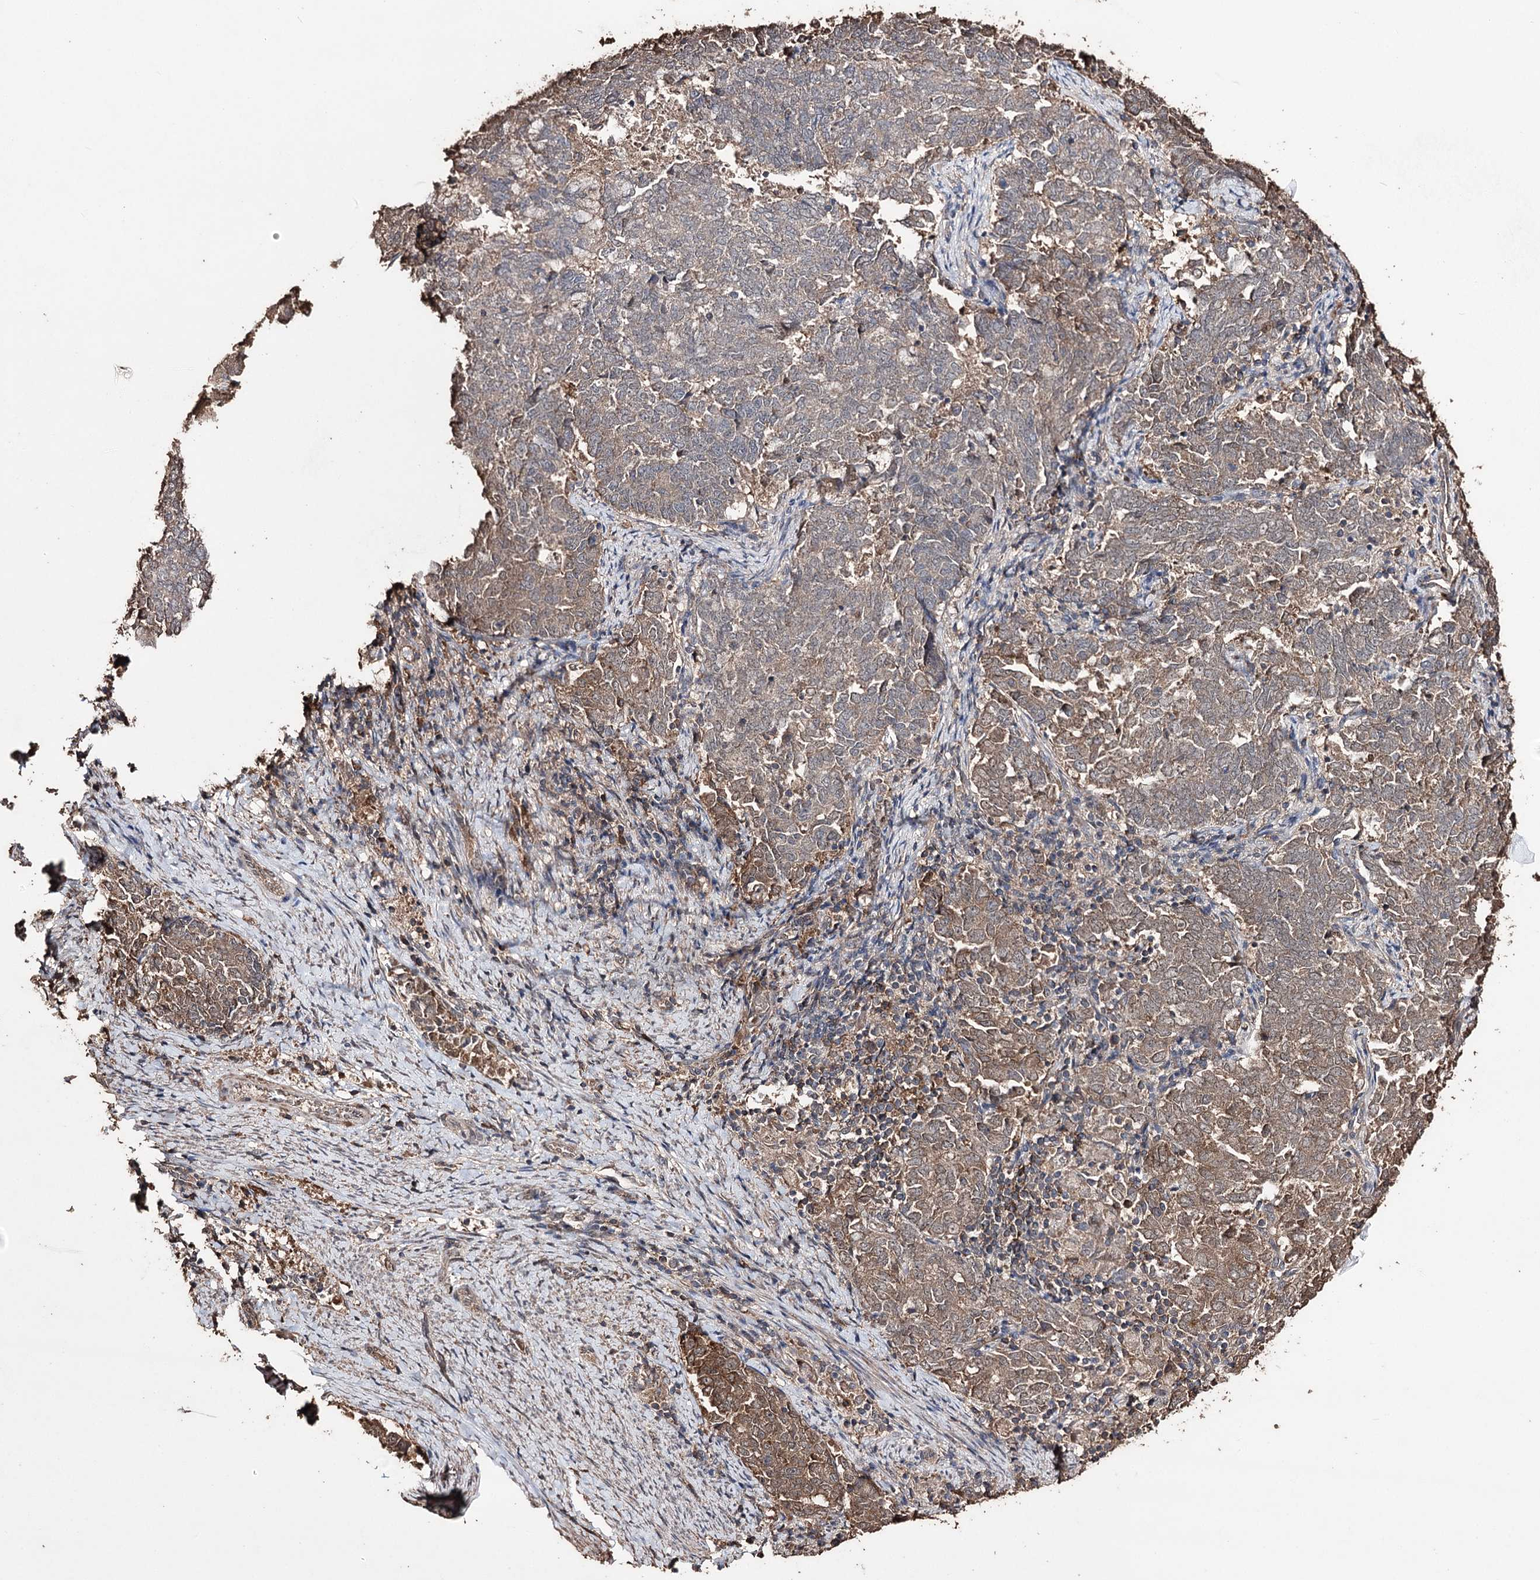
{"staining": {"intensity": "weak", "quantity": "25%-75%", "location": "cytoplasmic/membranous"}, "tissue": "endometrial cancer", "cell_type": "Tumor cells", "image_type": "cancer", "snomed": [{"axis": "morphology", "description": "Adenocarcinoma, NOS"}, {"axis": "topography", "description": "Endometrium"}], "caption": "IHC (DAB) staining of human endometrial cancer (adenocarcinoma) demonstrates weak cytoplasmic/membranous protein positivity in about 25%-75% of tumor cells.", "gene": "ZNF662", "patient": {"sex": "female", "age": 80}}